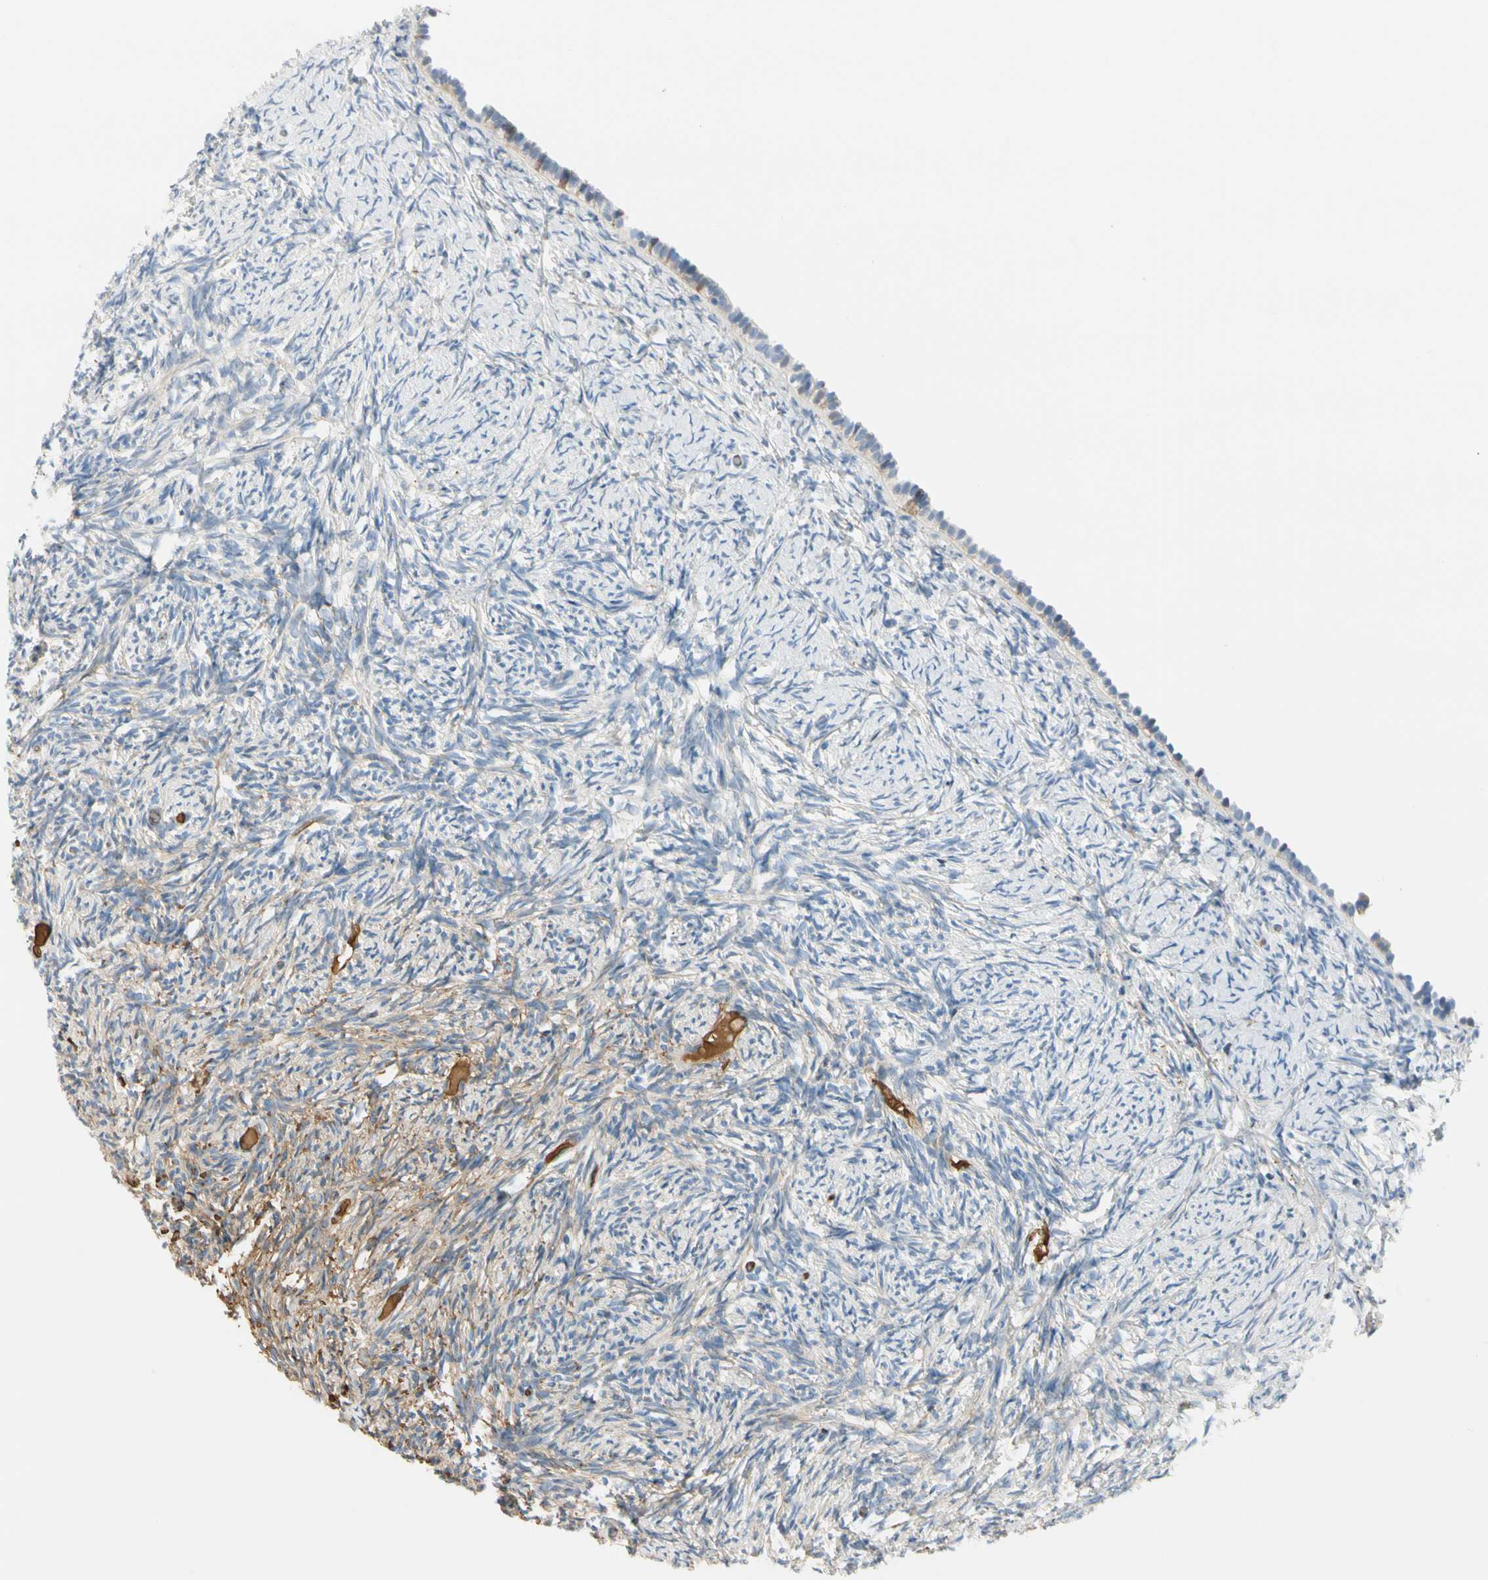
{"staining": {"intensity": "weak", "quantity": "25%-75%", "location": "cytoplasmic/membranous"}, "tissue": "ovary", "cell_type": "Ovarian stroma cells", "image_type": "normal", "snomed": [{"axis": "morphology", "description": "Normal tissue, NOS"}, {"axis": "topography", "description": "Ovary"}], "caption": "This micrograph reveals immunohistochemistry staining of unremarkable human ovary, with low weak cytoplasmic/membranous expression in approximately 25%-75% of ovarian stroma cells.", "gene": "LAMB3", "patient": {"sex": "female", "age": 60}}